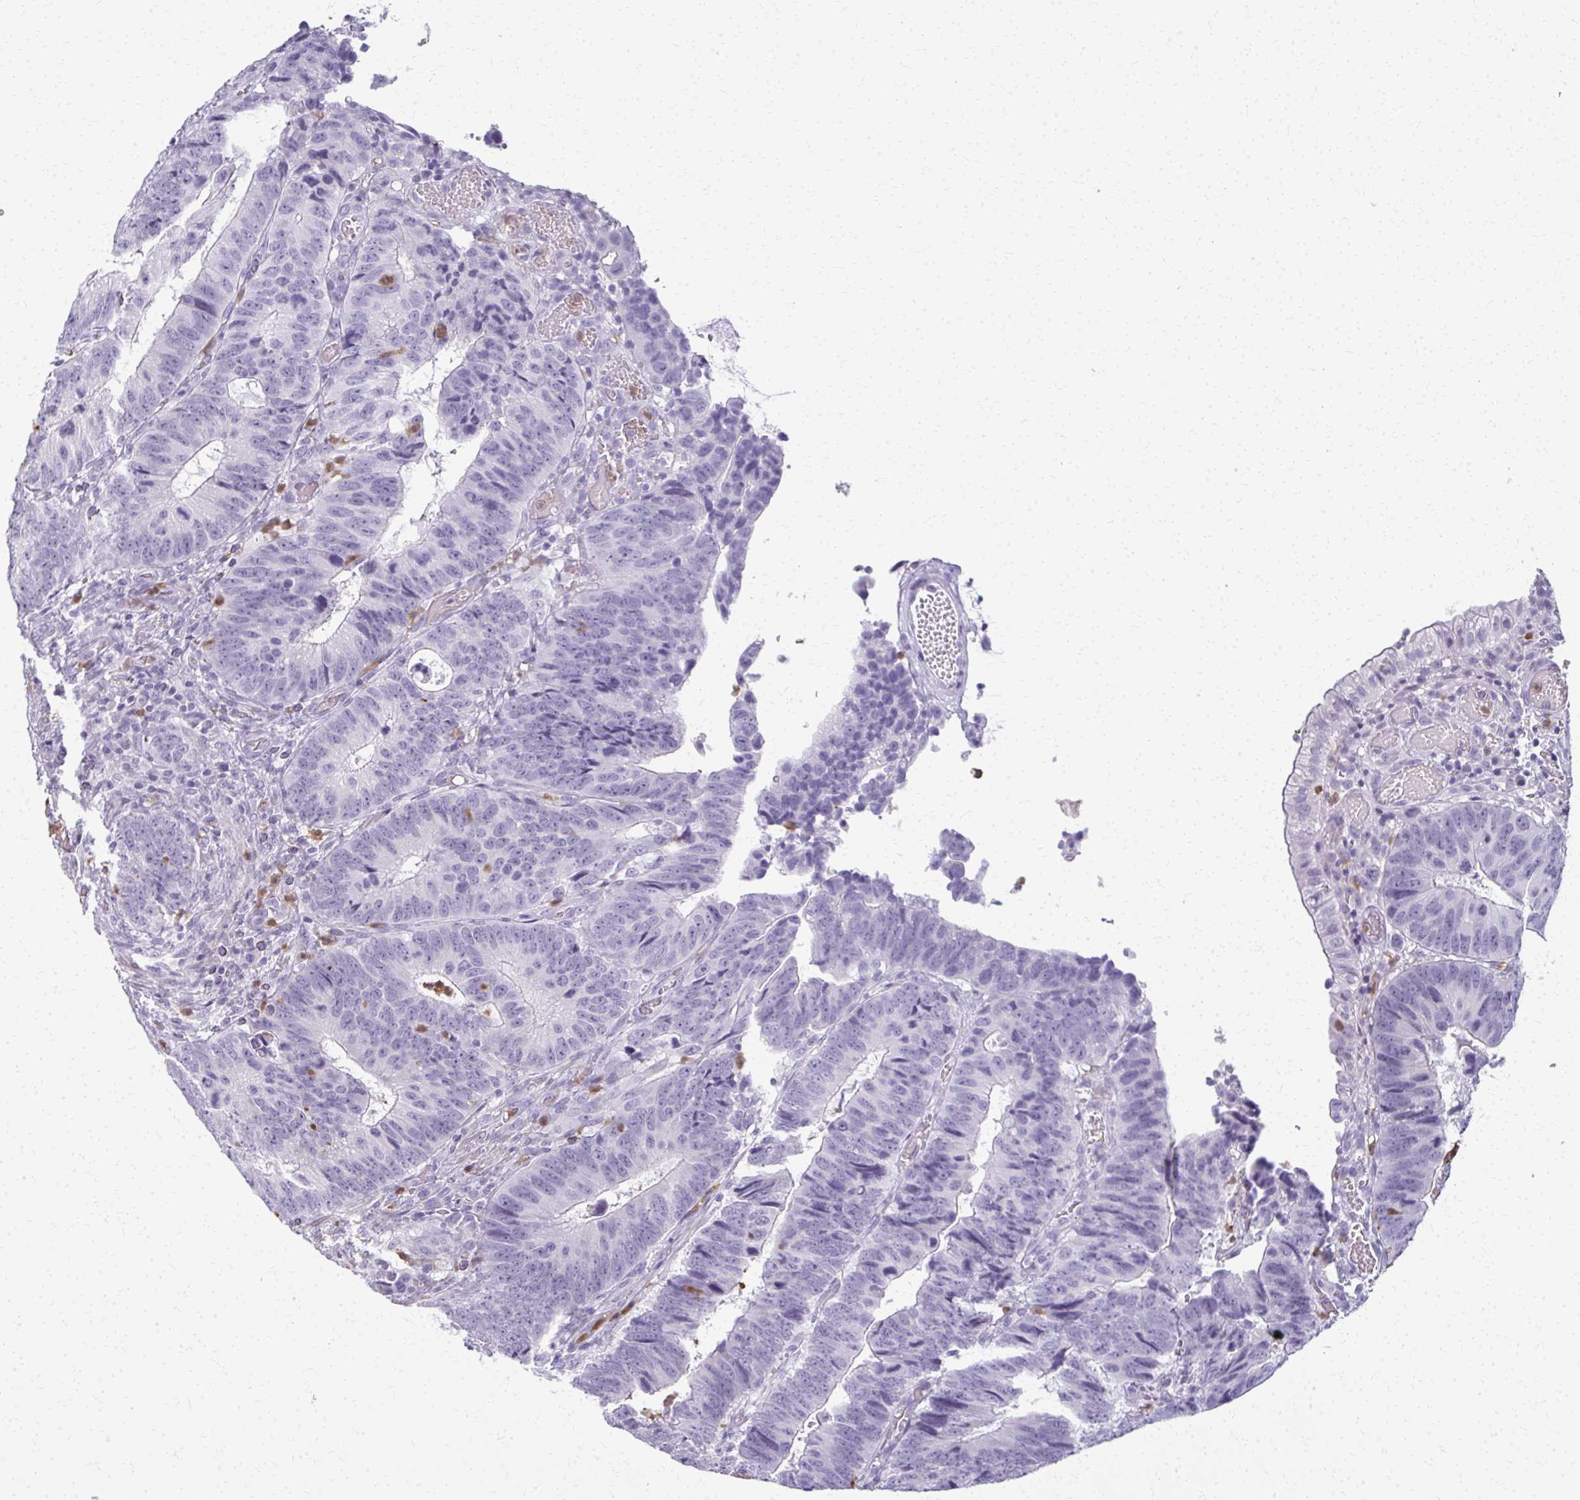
{"staining": {"intensity": "negative", "quantity": "none", "location": "none"}, "tissue": "colorectal cancer", "cell_type": "Tumor cells", "image_type": "cancer", "snomed": [{"axis": "morphology", "description": "Adenocarcinoma, NOS"}, {"axis": "topography", "description": "Colon"}], "caption": "DAB immunohistochemical staining of human colorectal cancer (adenocarcinoma) demonstrates no significant staining in tumor cells.", "gene": "CA3", "patient": {"sex": "male", "age": 62}}